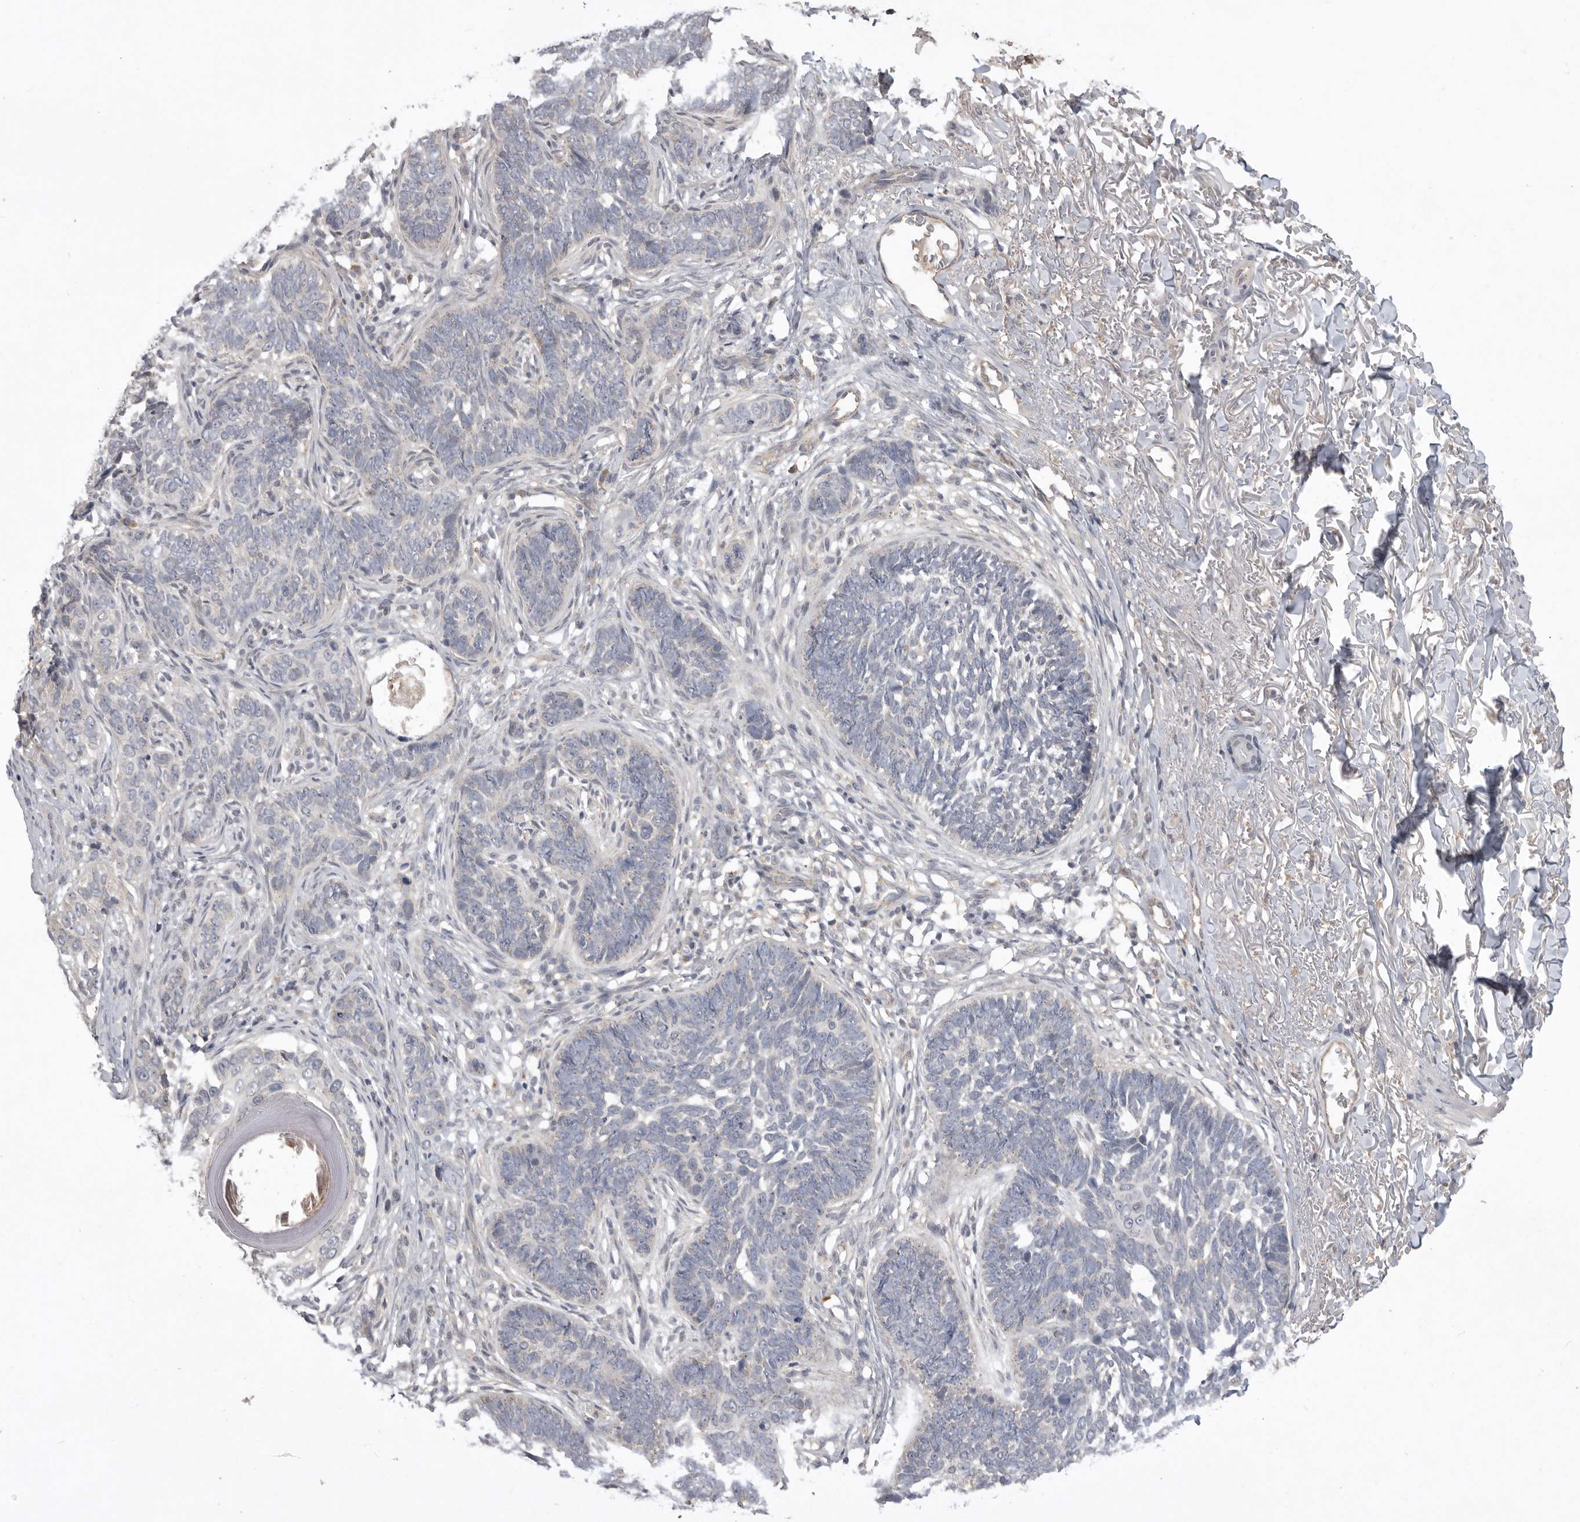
{"staining": {"intensity": "negative", "quantity": "none", "location": "none"}, "tissue": "skin cancer", "cell_type": "Tumor cells", "image_type": "cancer", "snomed": [{"axis": "morphology", "description": "Normal tissue, NOS"}, {"axis": "morphology", "description": "Basal cell carcinoma"}, {"axis": "topography", "description": "Skin"}], "caption": "An IHC image of basal cell carcinoma (skin) is shown. There is no staining in tumor cells of basal cell carcinoma (skin).", "gene": "TLR3", "patient": {"sex": "male", "age": 77}}